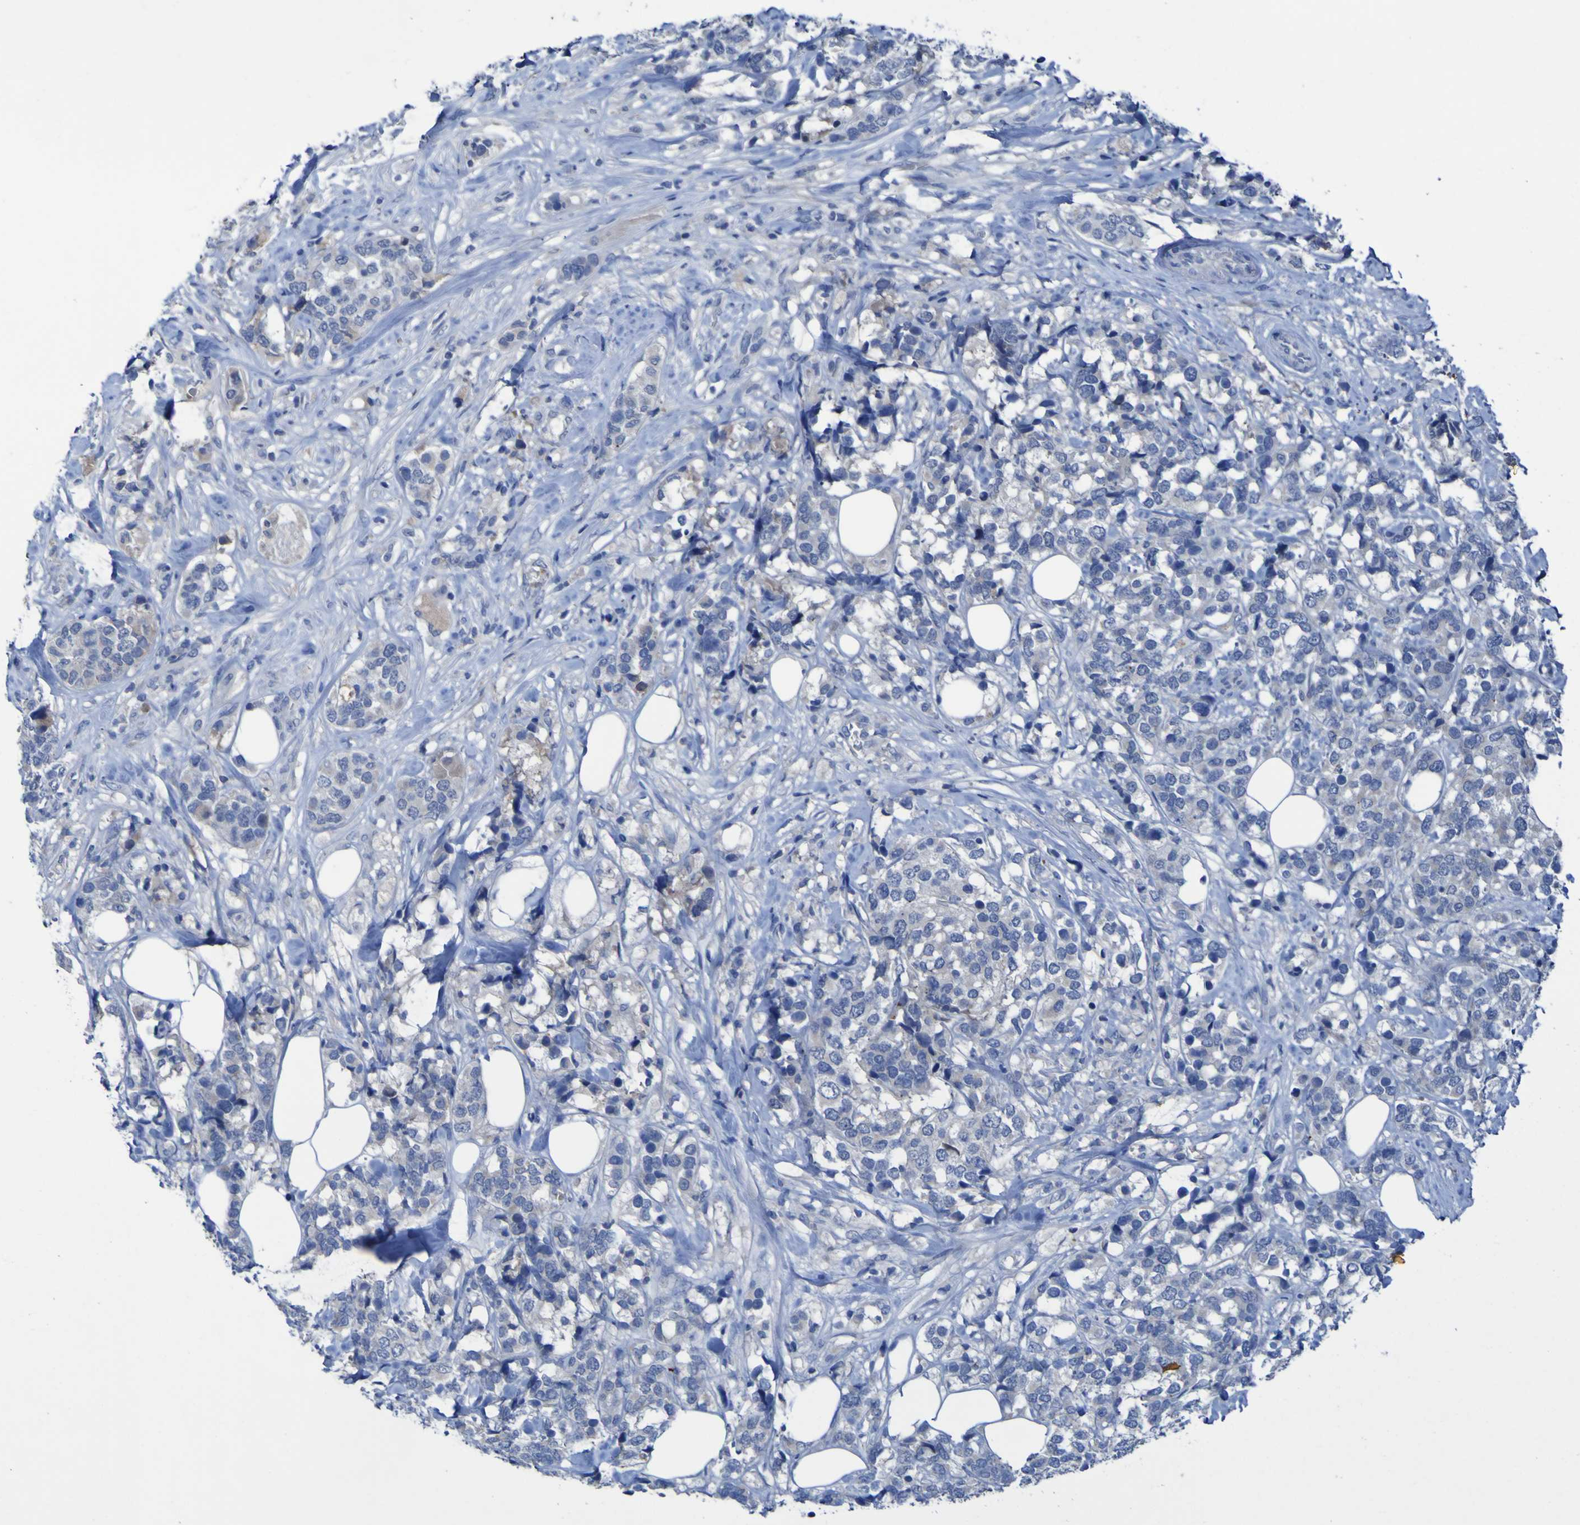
{"staining": {"intensity": "negative", "quantity": "none", "location": "none"}, "tissue": "breast cancer", "cell_type": "Tumor cells", "image_type": "cancer", "snomed": [{"axis": "morphology", "description": "Lobular carcinoma"}, {"axis": "topography", "description": "Breast"}], "caption": "Tumor cells show no significant protein expression in breast lobular carcinoma.", "gene": "SGK2", "patient": {"sex": "female", "age": 59}}